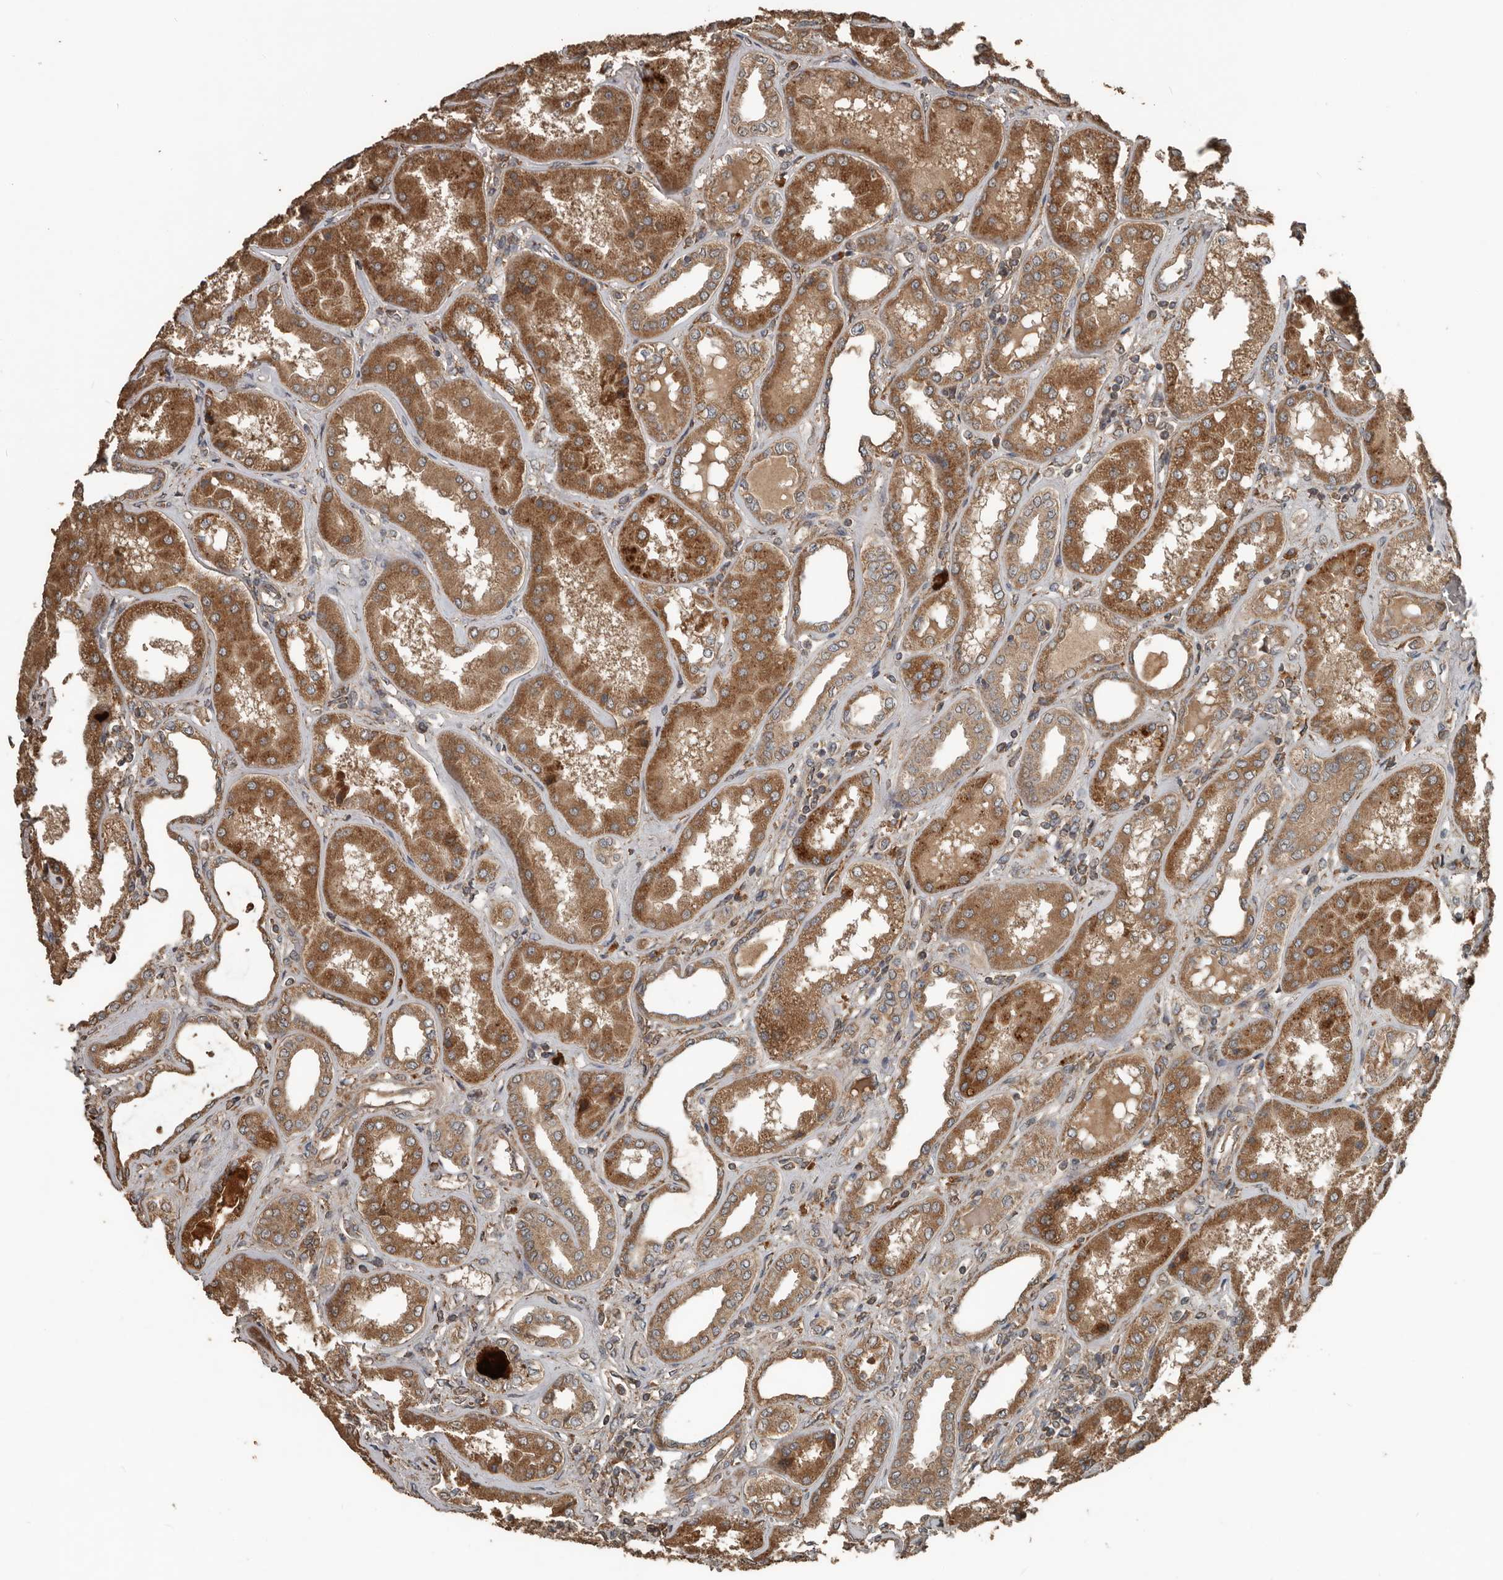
{"staining": {"intensity": "moderate", "quantity": ">75%", "location": "cytoplasmic/membranous"}, "tissue": "kidney", "cell_type": "Cells in glomeruli", "image_type": "normal", "snomed": [{"axis": "morphology", "description": "Normal tissue, NOS"}, {"axis": "topography", "description": "Kidney"}], "caption": "This histopathology image shows immunohistochemistry staining of unremarkable kidney, with medium moderate cytoplasmic/membranous expression in about >75% of cells in glomeruli.", "gene": "RNF207", "patient": {"sex": "female", "age": 56}}